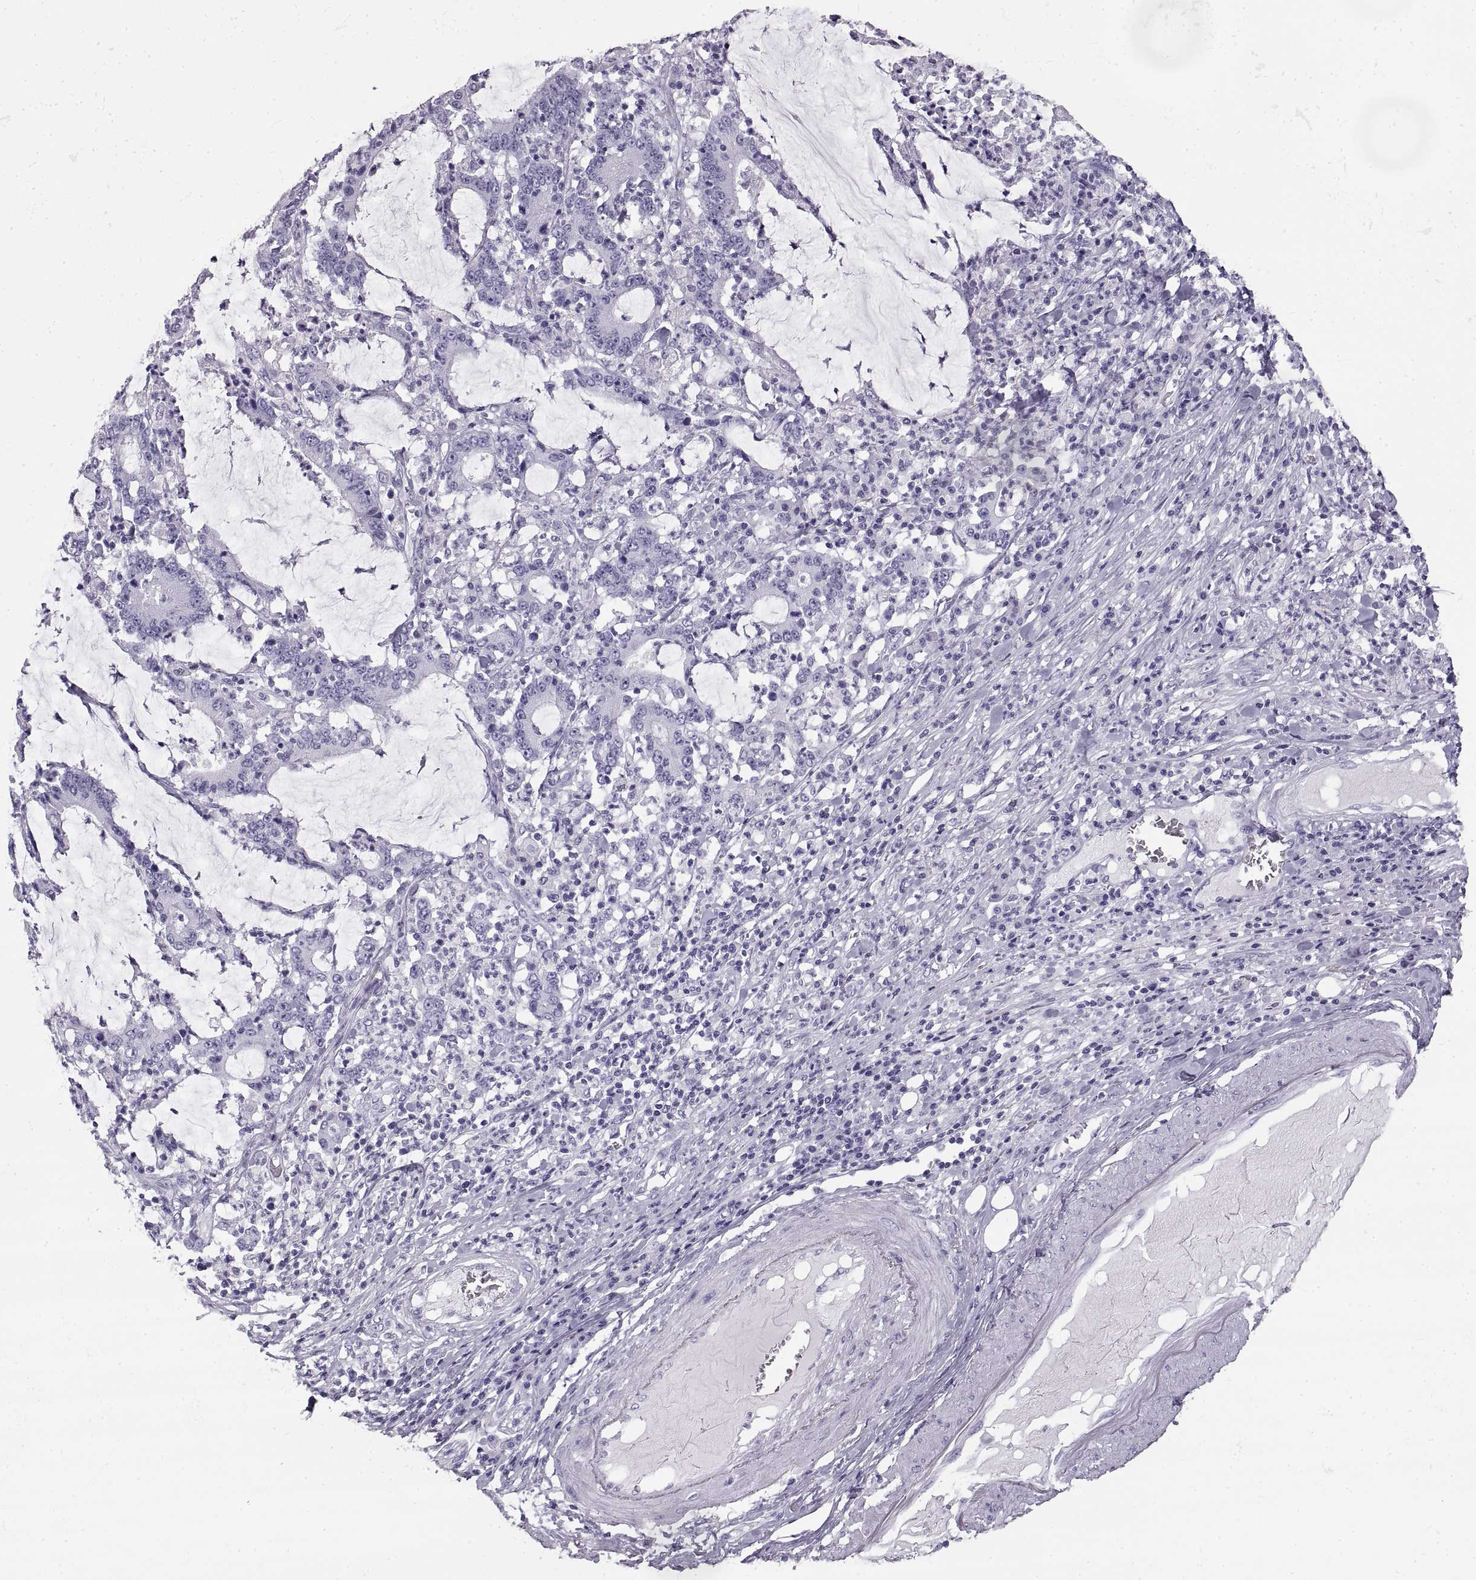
{"staining": {"intensity": "negative", "quantity": "none", "location": "none"}, "tissue": "stomach cancer", "cell_type": "Tumor cells", "image_type": "cancer", "snomed": [{"axis": "morphology", "description": "Adenocarcinoma, NOS"}, {"axis": "topography", "description": "Stomach, upper"}], "caption": "DAB immunohistochemical staining of stomach adenocarcinoma reveals no significant staining in tumor cells.", "gene": "RLBP1", "patient": {"sex": "male", "age": 68}}